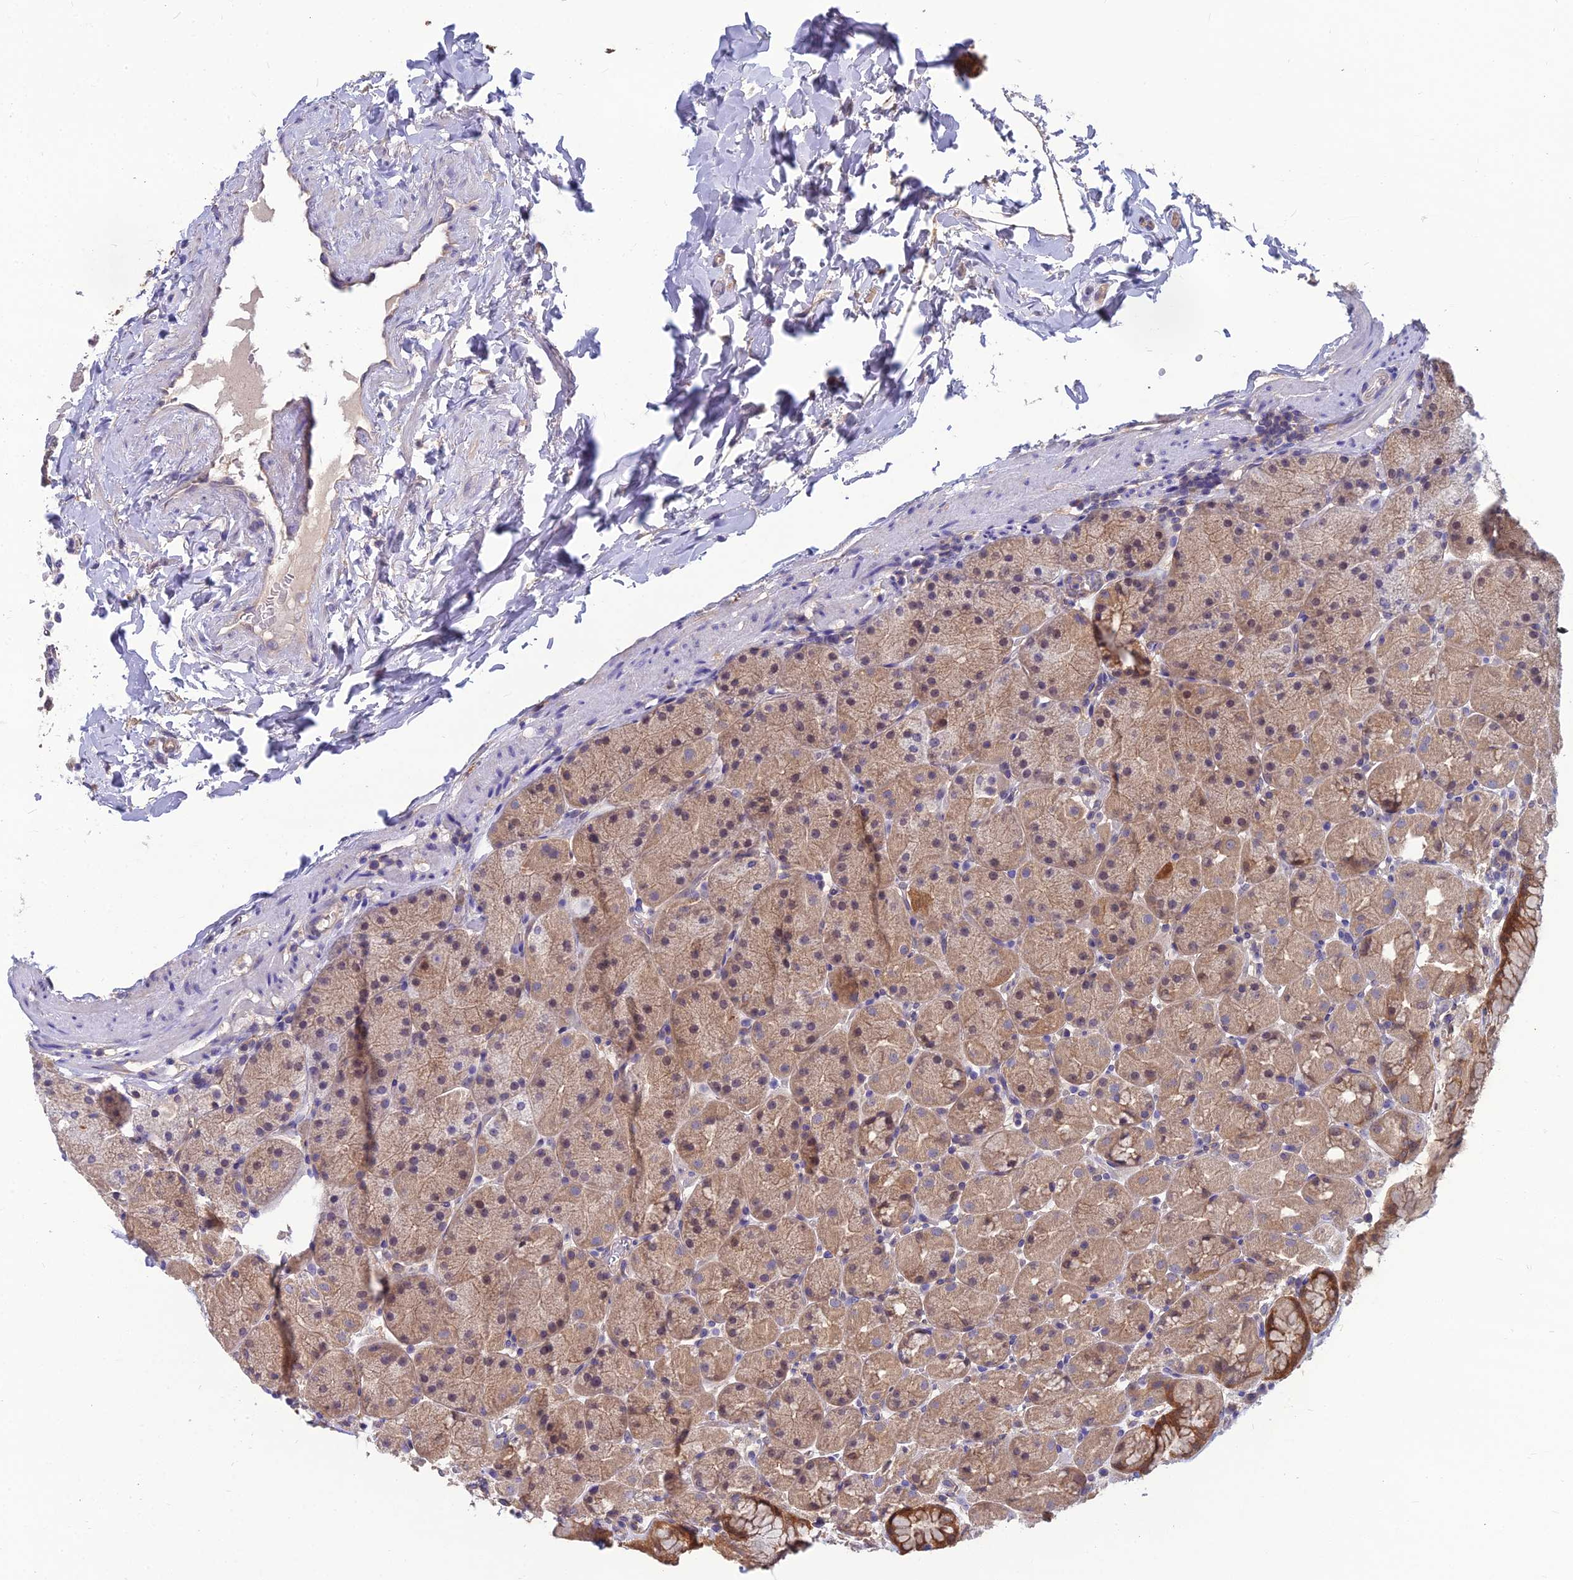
{"staining": {"intensity": "moderate", "quantity": ">75%", "location": "cytoplasmic/membranous,nuclear"}, "tissue": "stomach", "cell_type": "Glandular cells", "image_type": "normal", "snomed": [{"axis": "morphology", "description": "Normal tissue, NOS"}, {"axis": "topography", "description": "Stomach, upper"}, {"axis": "topography", "description": "Stomach, lower"}], "caption": "Benign stomach reveals moderate cytoplasmic/membranous,nuclear positivity in about >75% of glandular cells (DAB = brown stain, brightfield microscopy at high magnification)..", "gene": "MVD", "patient": {"sex": "male", "age": 67}}